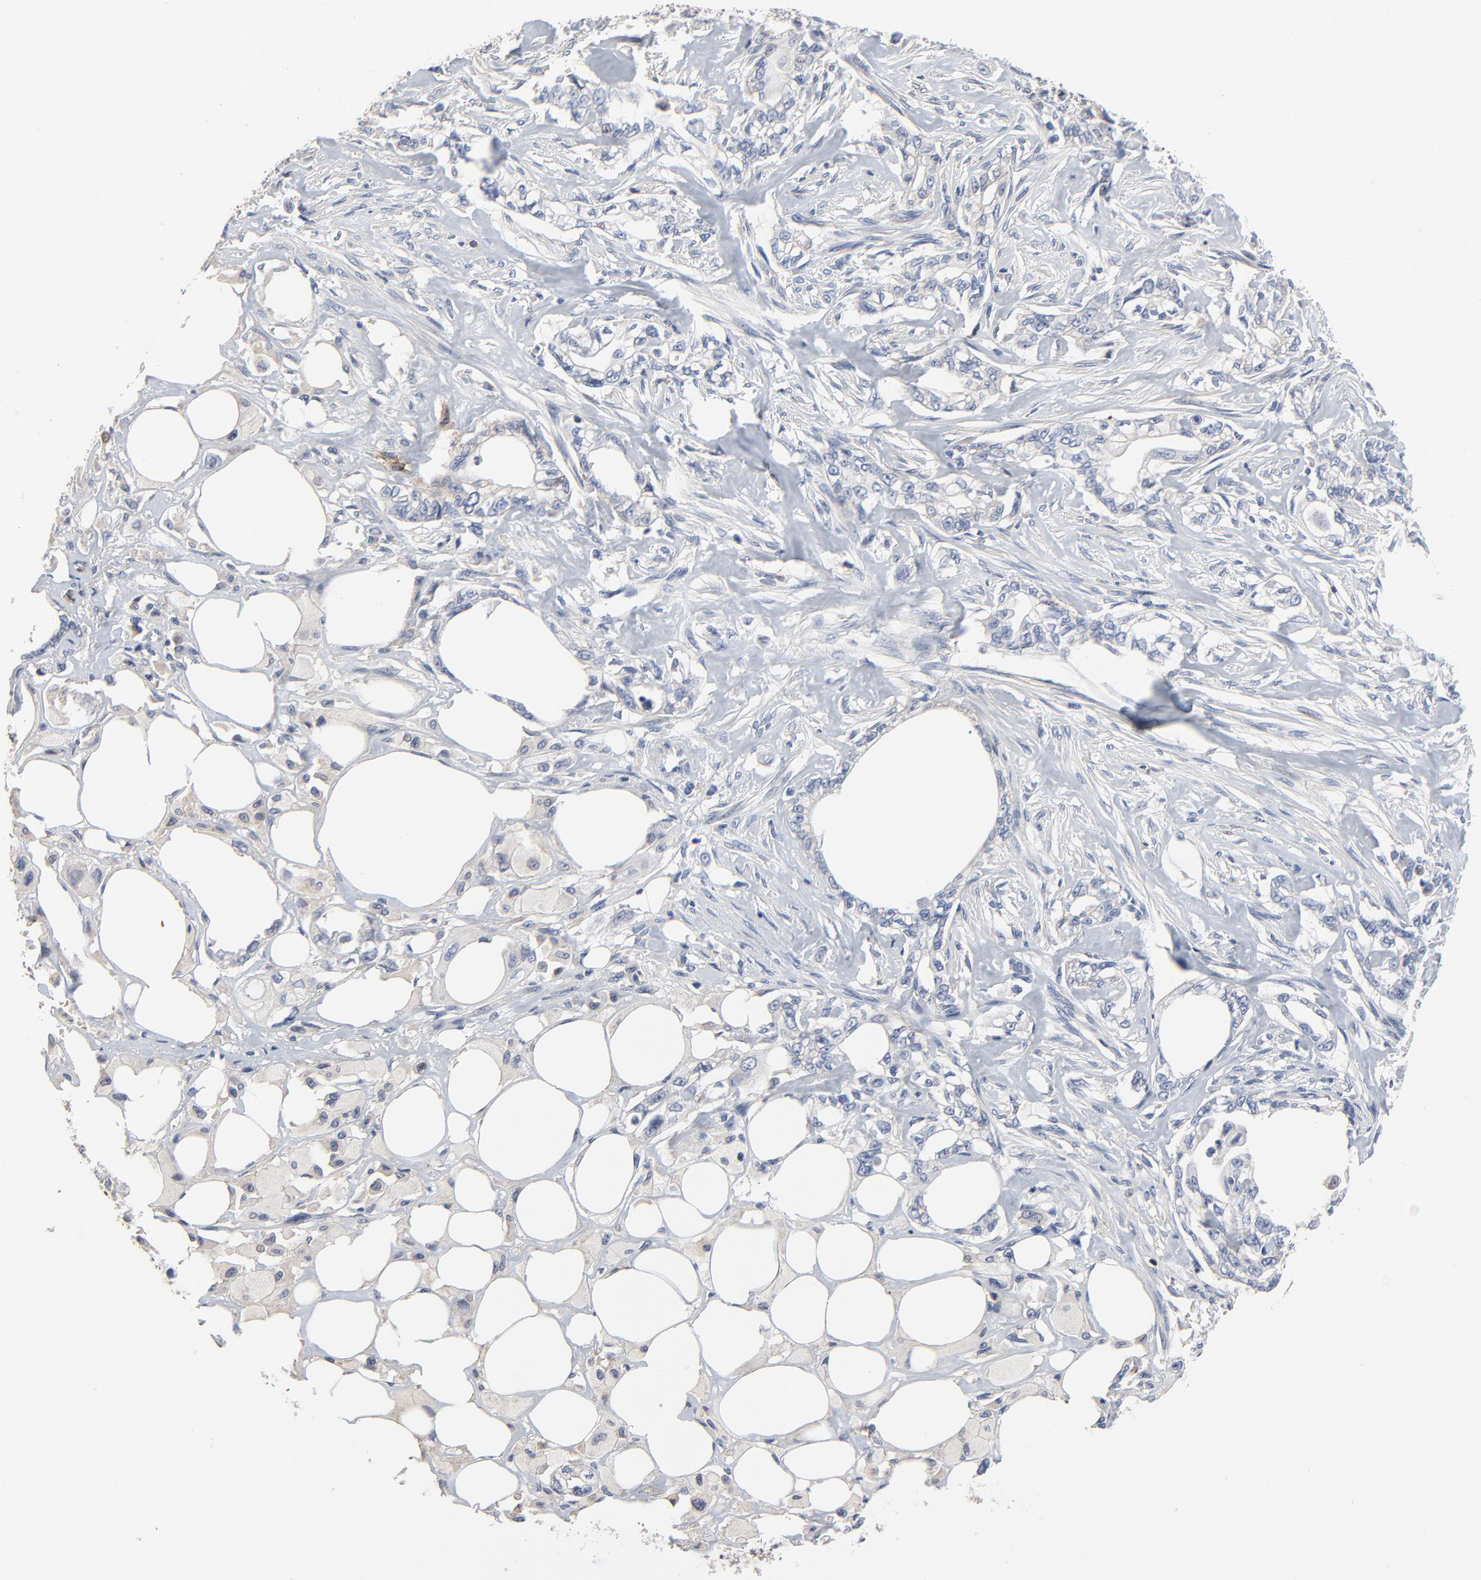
{"staining": {"intensity": "negative", "quantity": "none", "location": "none"}, "tissue": "pancreatic cancer", "cell_type": "Tumor cells", "image_type": "cancer", "snomed": [{"axis": "morphology", "description": "Normal tissue, NOS"}, {"axis": "topography", "description": "Pancreas"}], "caption": "Pancreatic cancer was stained to show a protein in brown. There is no significant positivity in tumor cells. (Stains: DAB immunohistochemistry with hematoxylin counter stain, Microscopy: brightfield microscopy at high magnification).", "gene": "SKAP1", "patient": {"sex": "male", "age": 42}}